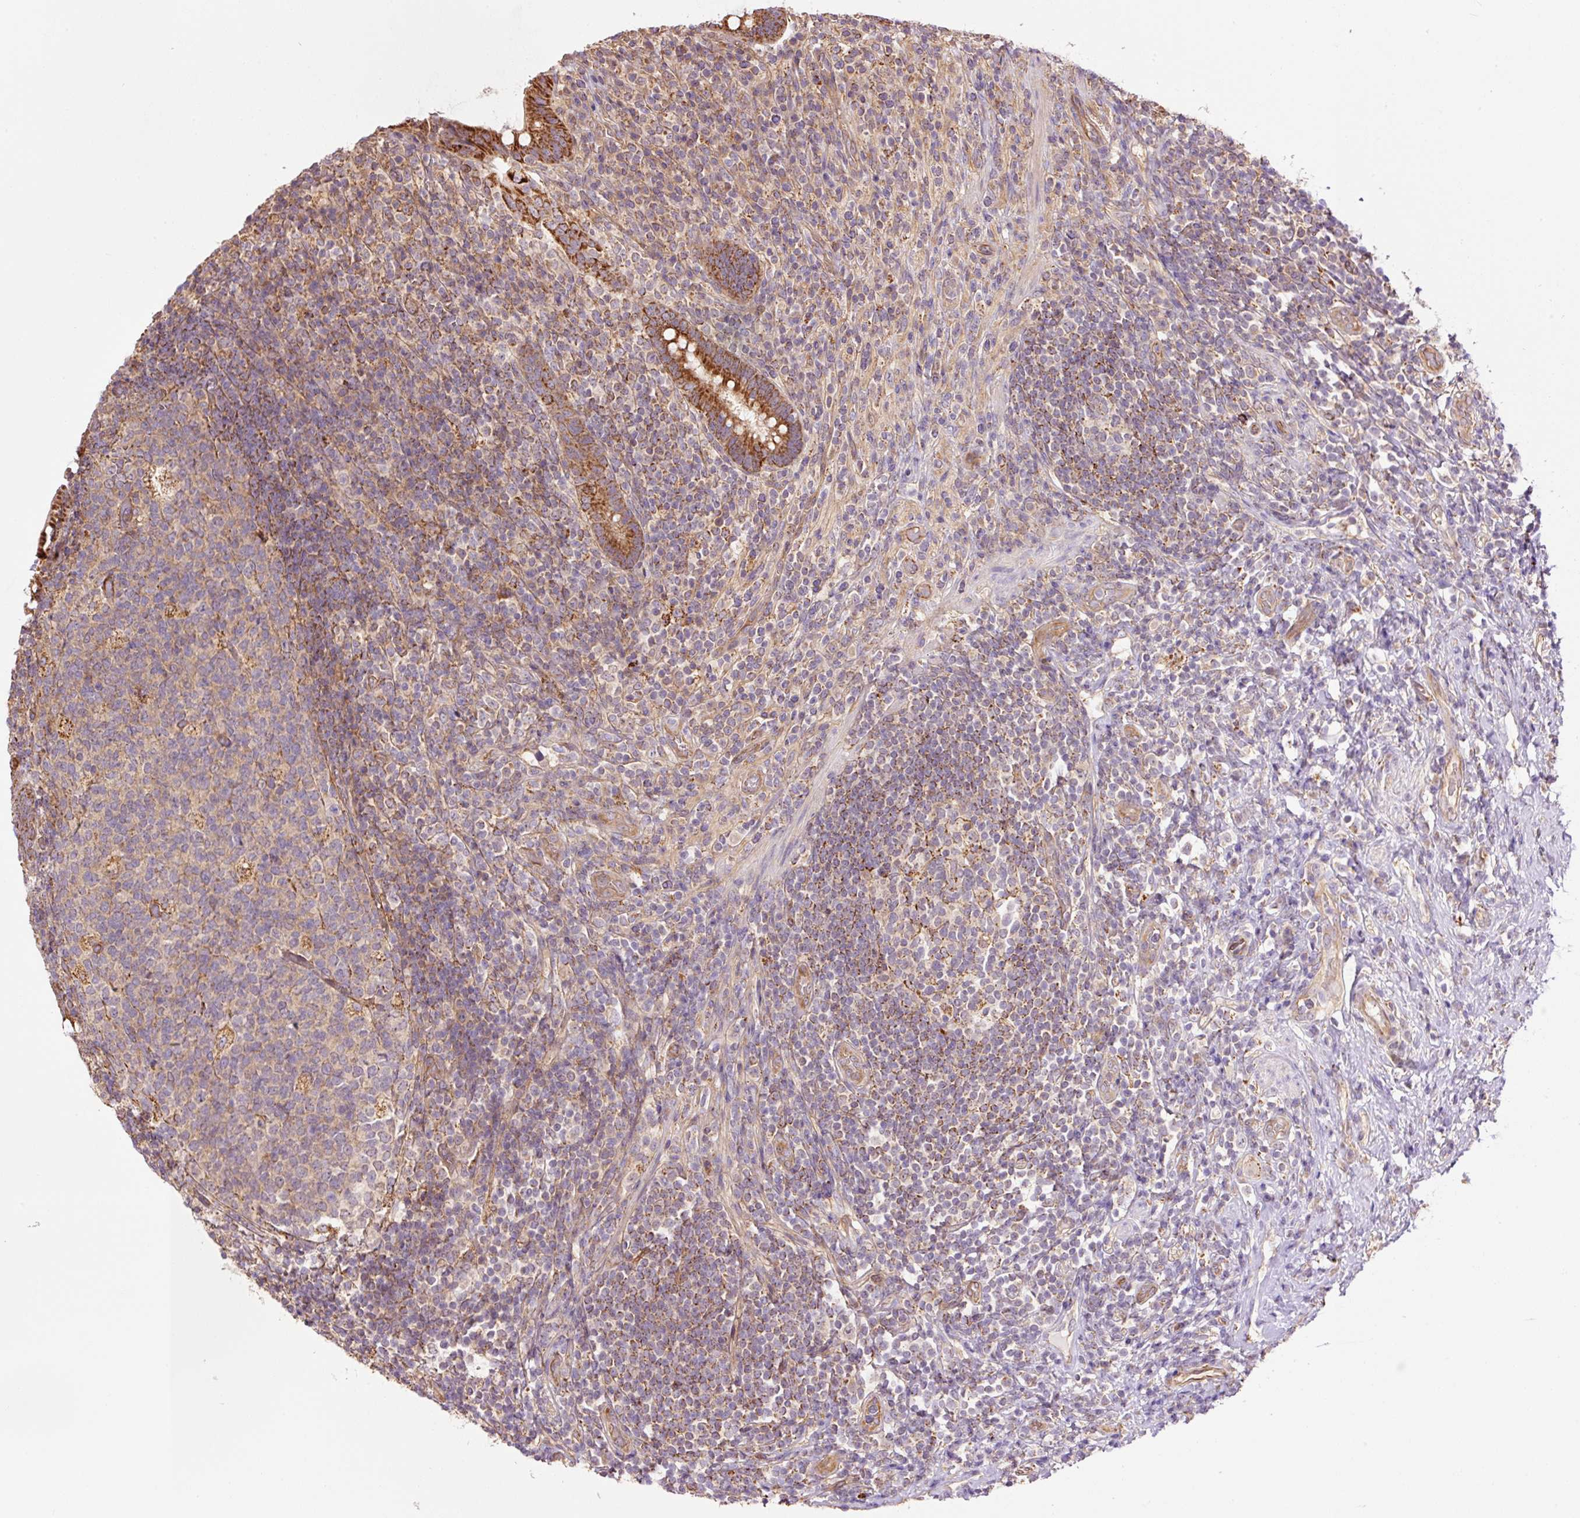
{"staining": {"intensity": "strong", "quantity": ">75%", "location": "cytoplasmic/membranous"}, "tissue": "appendix", "cell_type": "Glandular cells", "image_type": "normal", "snomed": [{"axis": "morphology", "description": "Normal tissue, NOS"}, {"axis": "topography", "description": "Appendix"}], "caption": "Appendix was stained to show a protein in brown. There is high levels of strong cytoplasmic/membranous expression in approximately >75% of glandular cells. (DAB = brown stain, brightfield microscopy at high magnification).", "gene": "PCK2", "patient": {"sex": "female", "age": 43}}